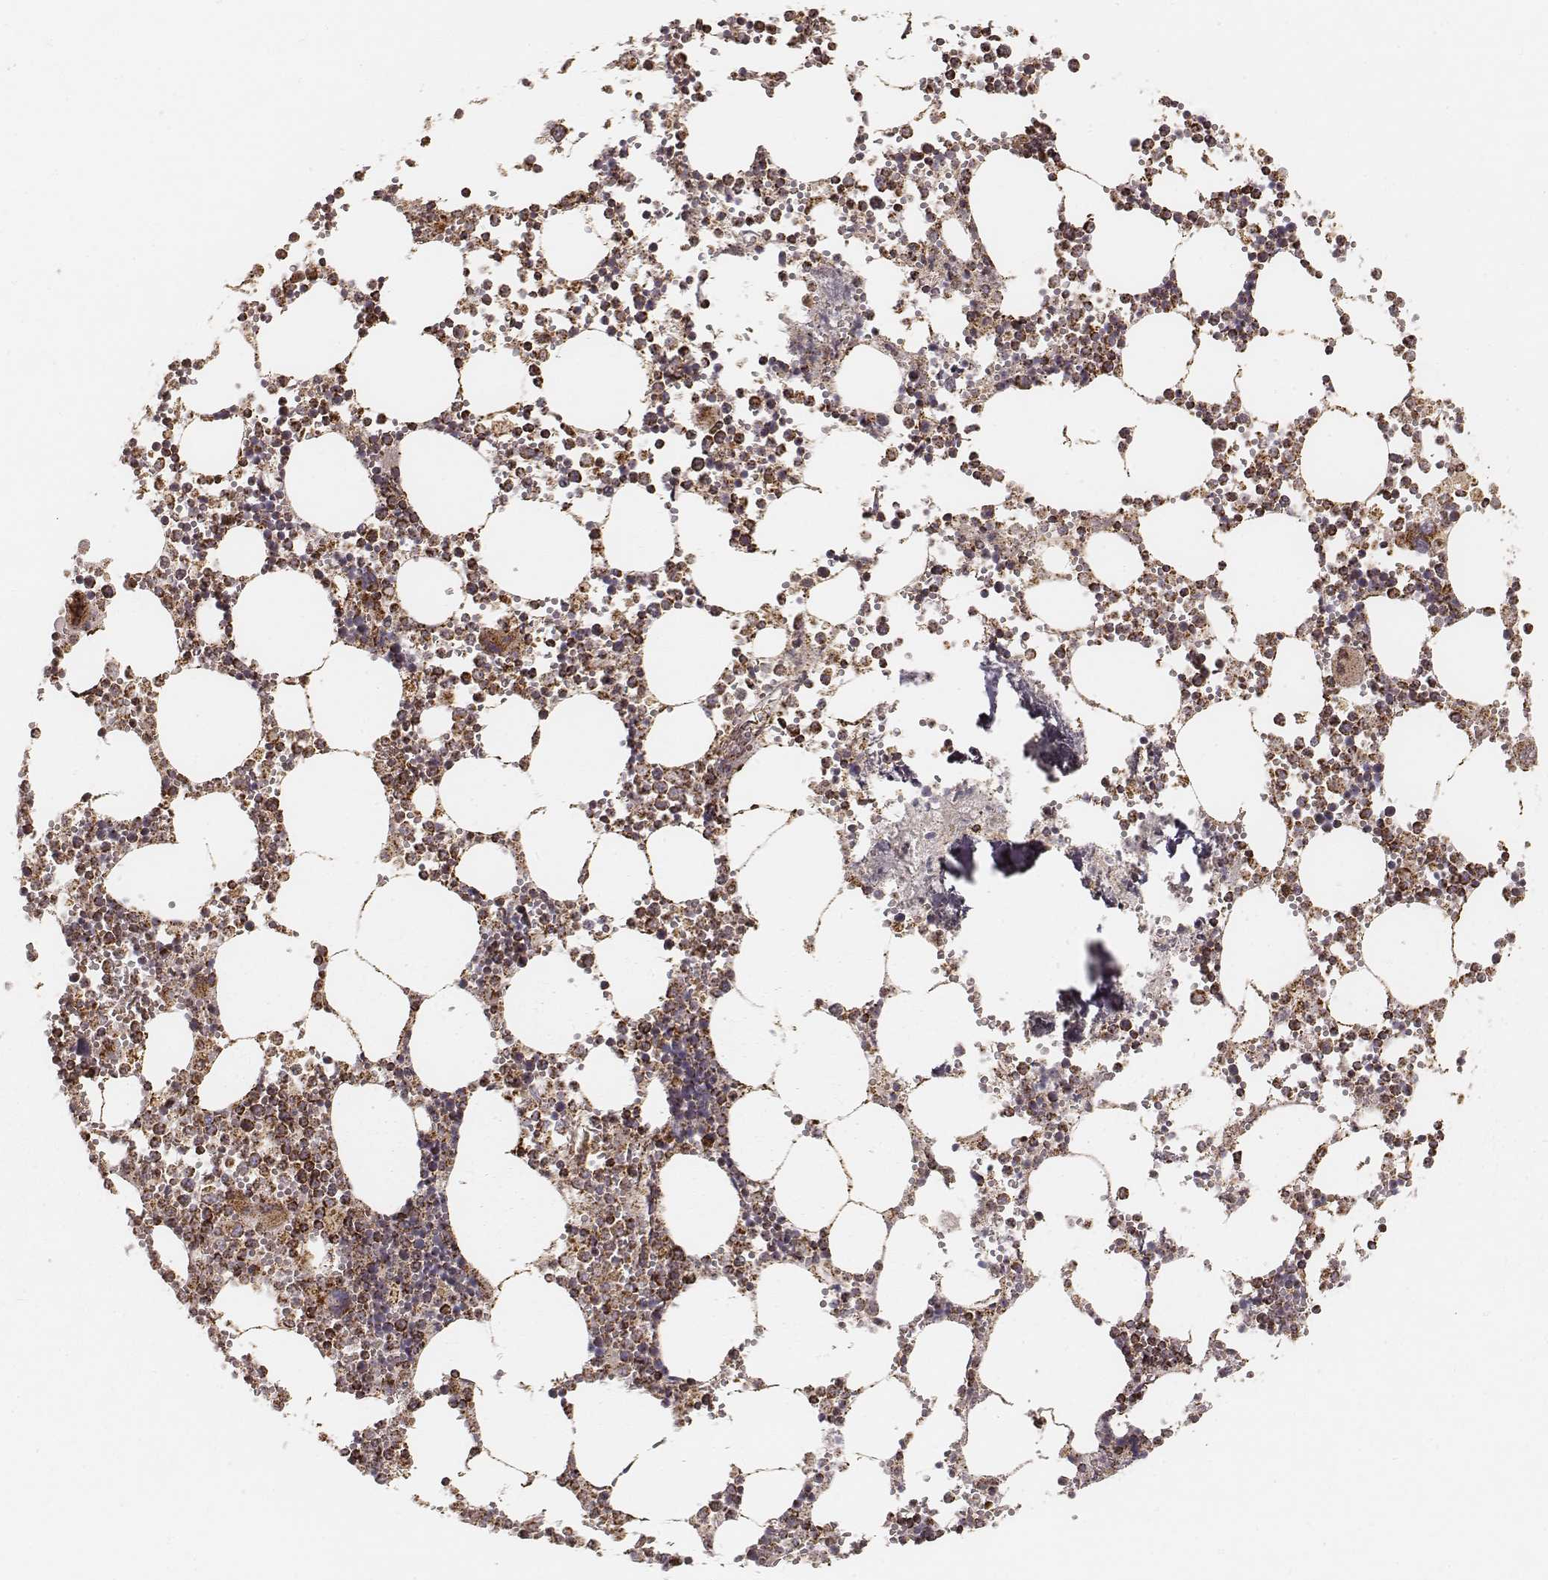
{"staining": {"intensity": "strong", "quantity": ">75%", "location": "cytoplasmic/membranous"}, "tissue": "bone marrow", "cell_type": "Hematopoietic cells", "image_type": "normal", "snomed": [{"axis": "morphology", "description": "Normal tissue, NOS"}, {"axis": "topography", "description": "Bone marrow"}], "caption": "The immunohistochemical stain highlights strong cytoplasmic/membranous staining in hematopoietic cells of unremarkable bone marrow. Using DAB (3,3'-diaminobenzidine) (brown) and hematoxylin (blue) stains, captured at high magnification using brightfield microscopy.", "gene": "CS", "patient": {"sex": "male", "age": 54}}